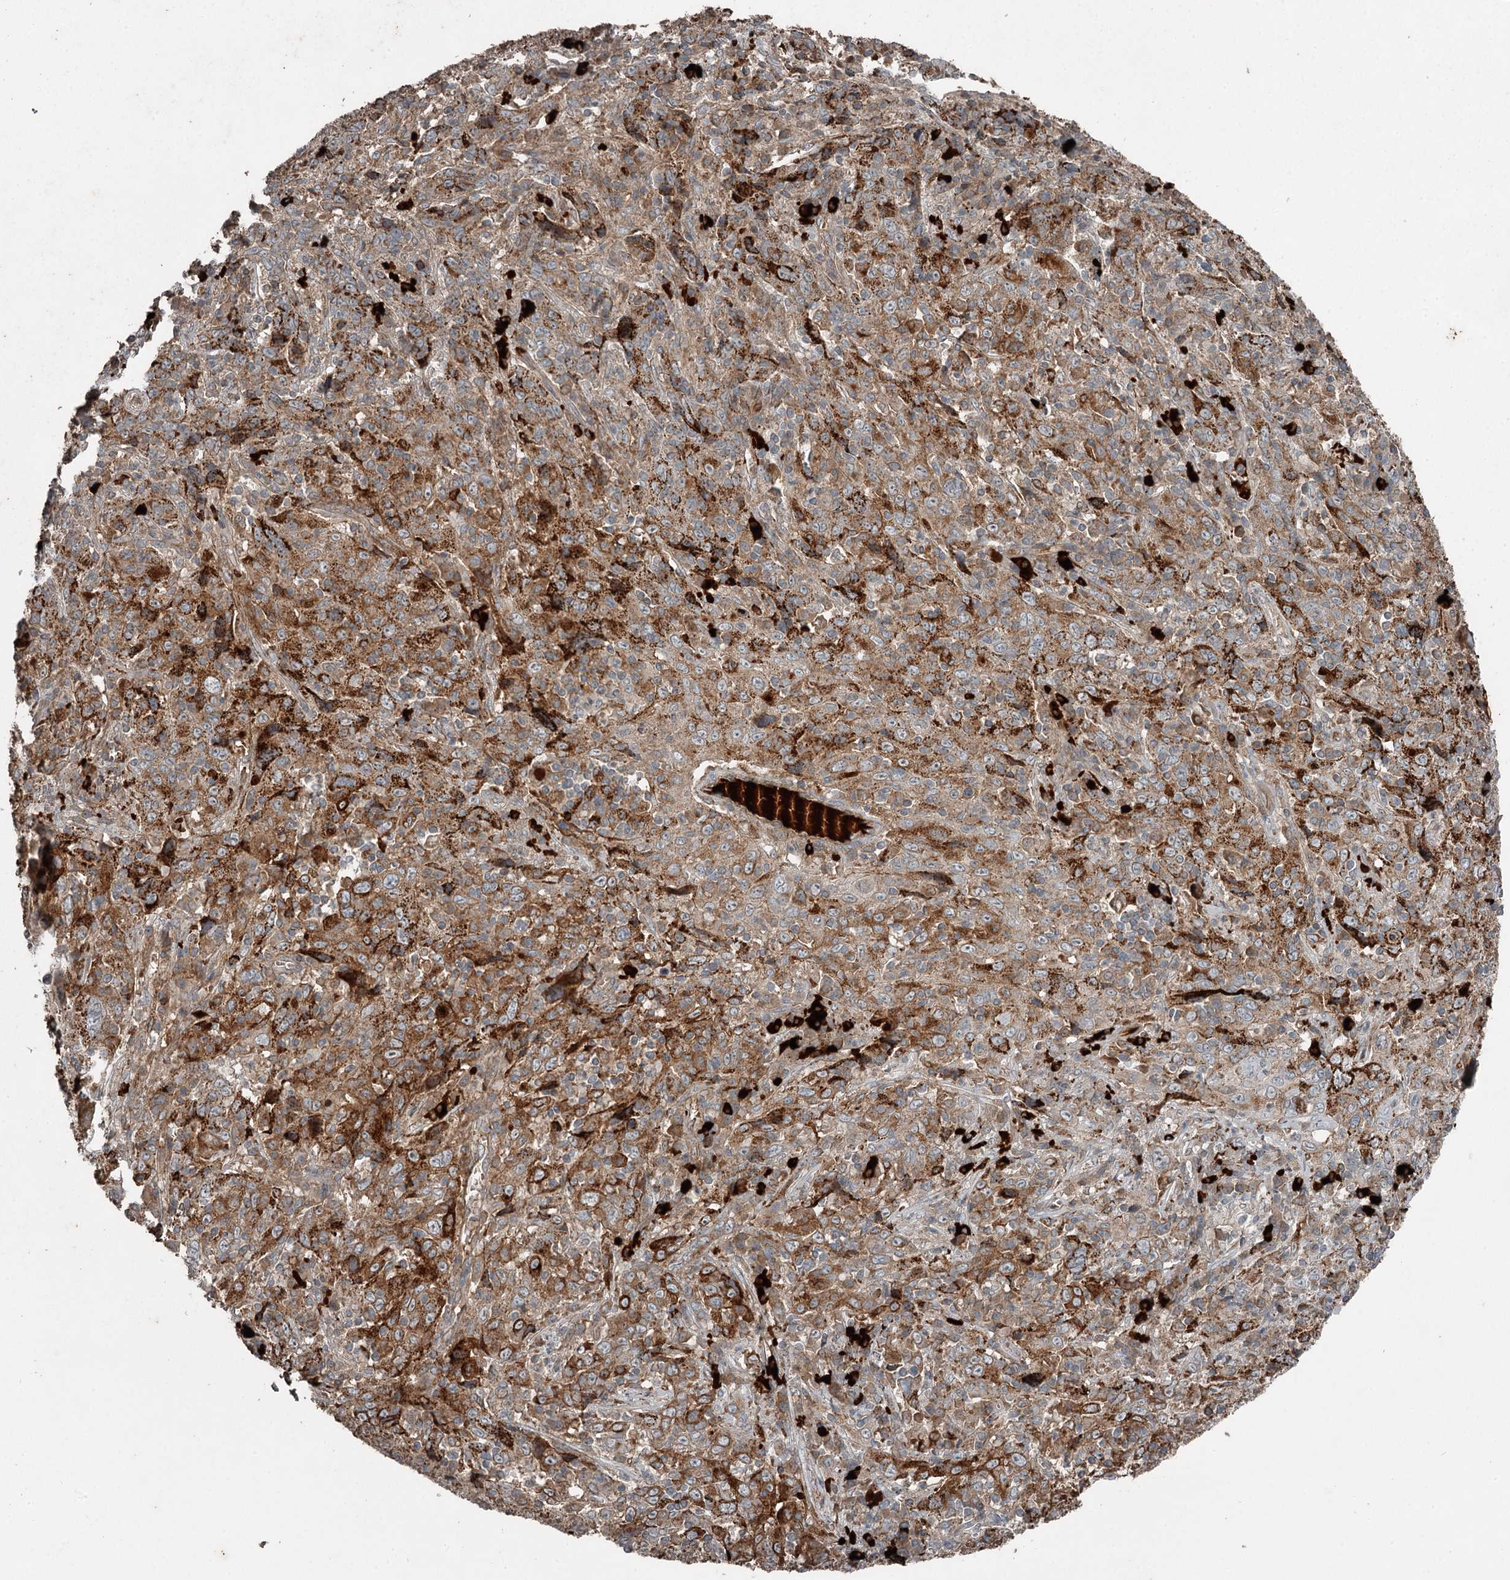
{"staining": {"intensity": "strong", "quantity": ">75%", "location": "cytoplasmic/membranous"}, "tissue": "cervical cancer", "cell_type": "Tumor cells", "image_type": "cancer", "snomed": [{"axis": "morphology", "description": "Squamous cell carcinoma, NOS"}, {"axis": "topography", "description": "Cervix"}], "caption": "This histopathology image demonstrates immunohistochemistry staining of human squamous cell carcinoma (cervical), with high strong cytoplasmic/membranous positivity in approximately >75% of tumor cells.", "gene": "SLC39A8", "patient": {"sex": "female", "age": 46}}